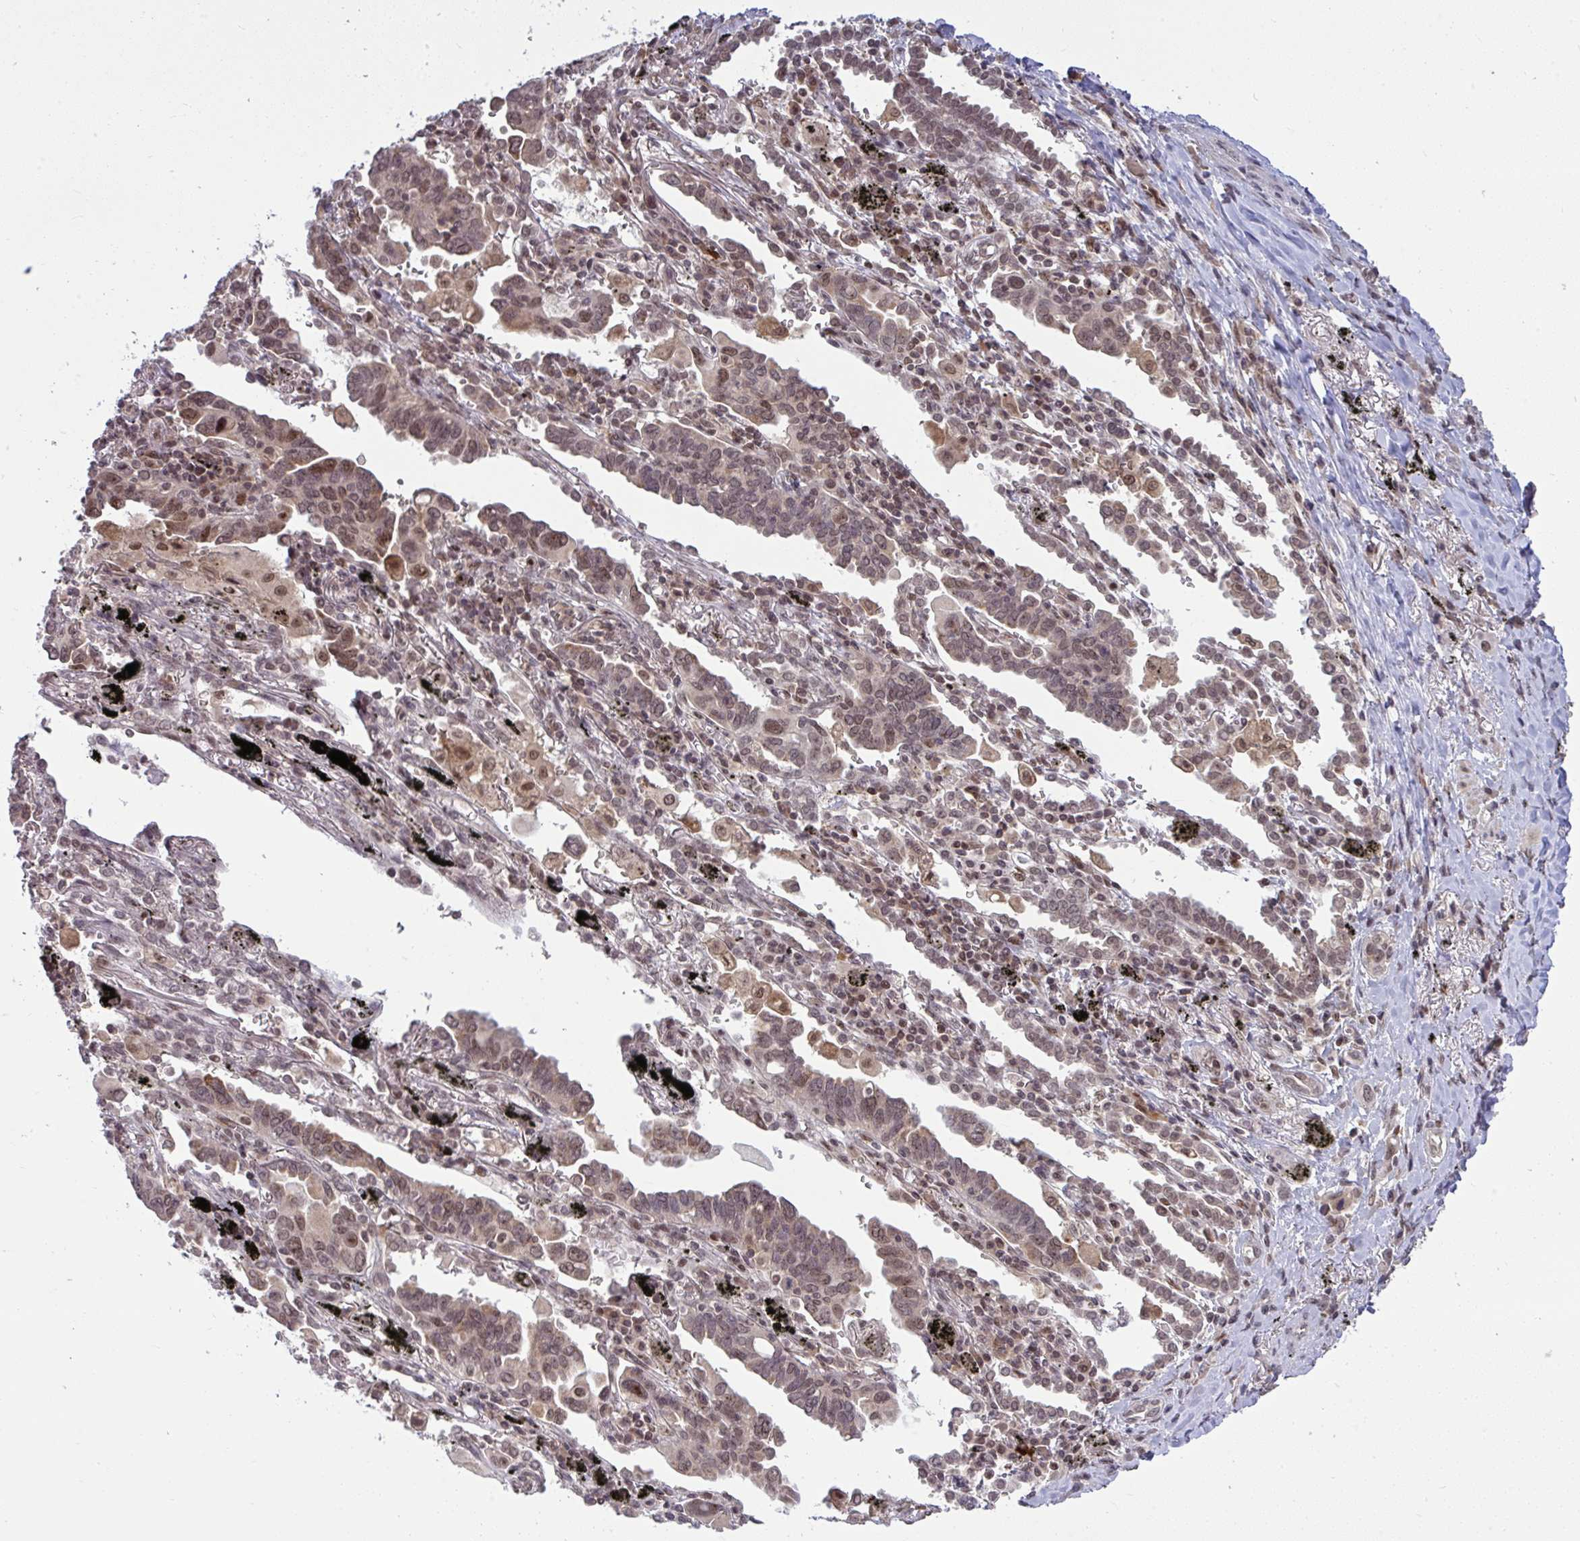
{"staining": {"intensity": "moderate", "quantity": ">75%", "location": "nuclear"}, "tissue": "lung cancer", "cell_type": "Tumor cells", "image_type": "cancer", "snomed": [{"axis": "morphology", "description": "Adenocarcinoma, NOS"}, {"axis": "topography", "description": "Lung"}], "caption": "Immunohistochemical staining of lung cancer (adenocarcinoma) reveals medium levels of moderate nuclear protein expression in approximately >75% of tumor cells. (Brightfield microscopy of DAB IHC at high magnification).", "gene": "KLF2", "patient": {"sex": "male", "age": 76}}